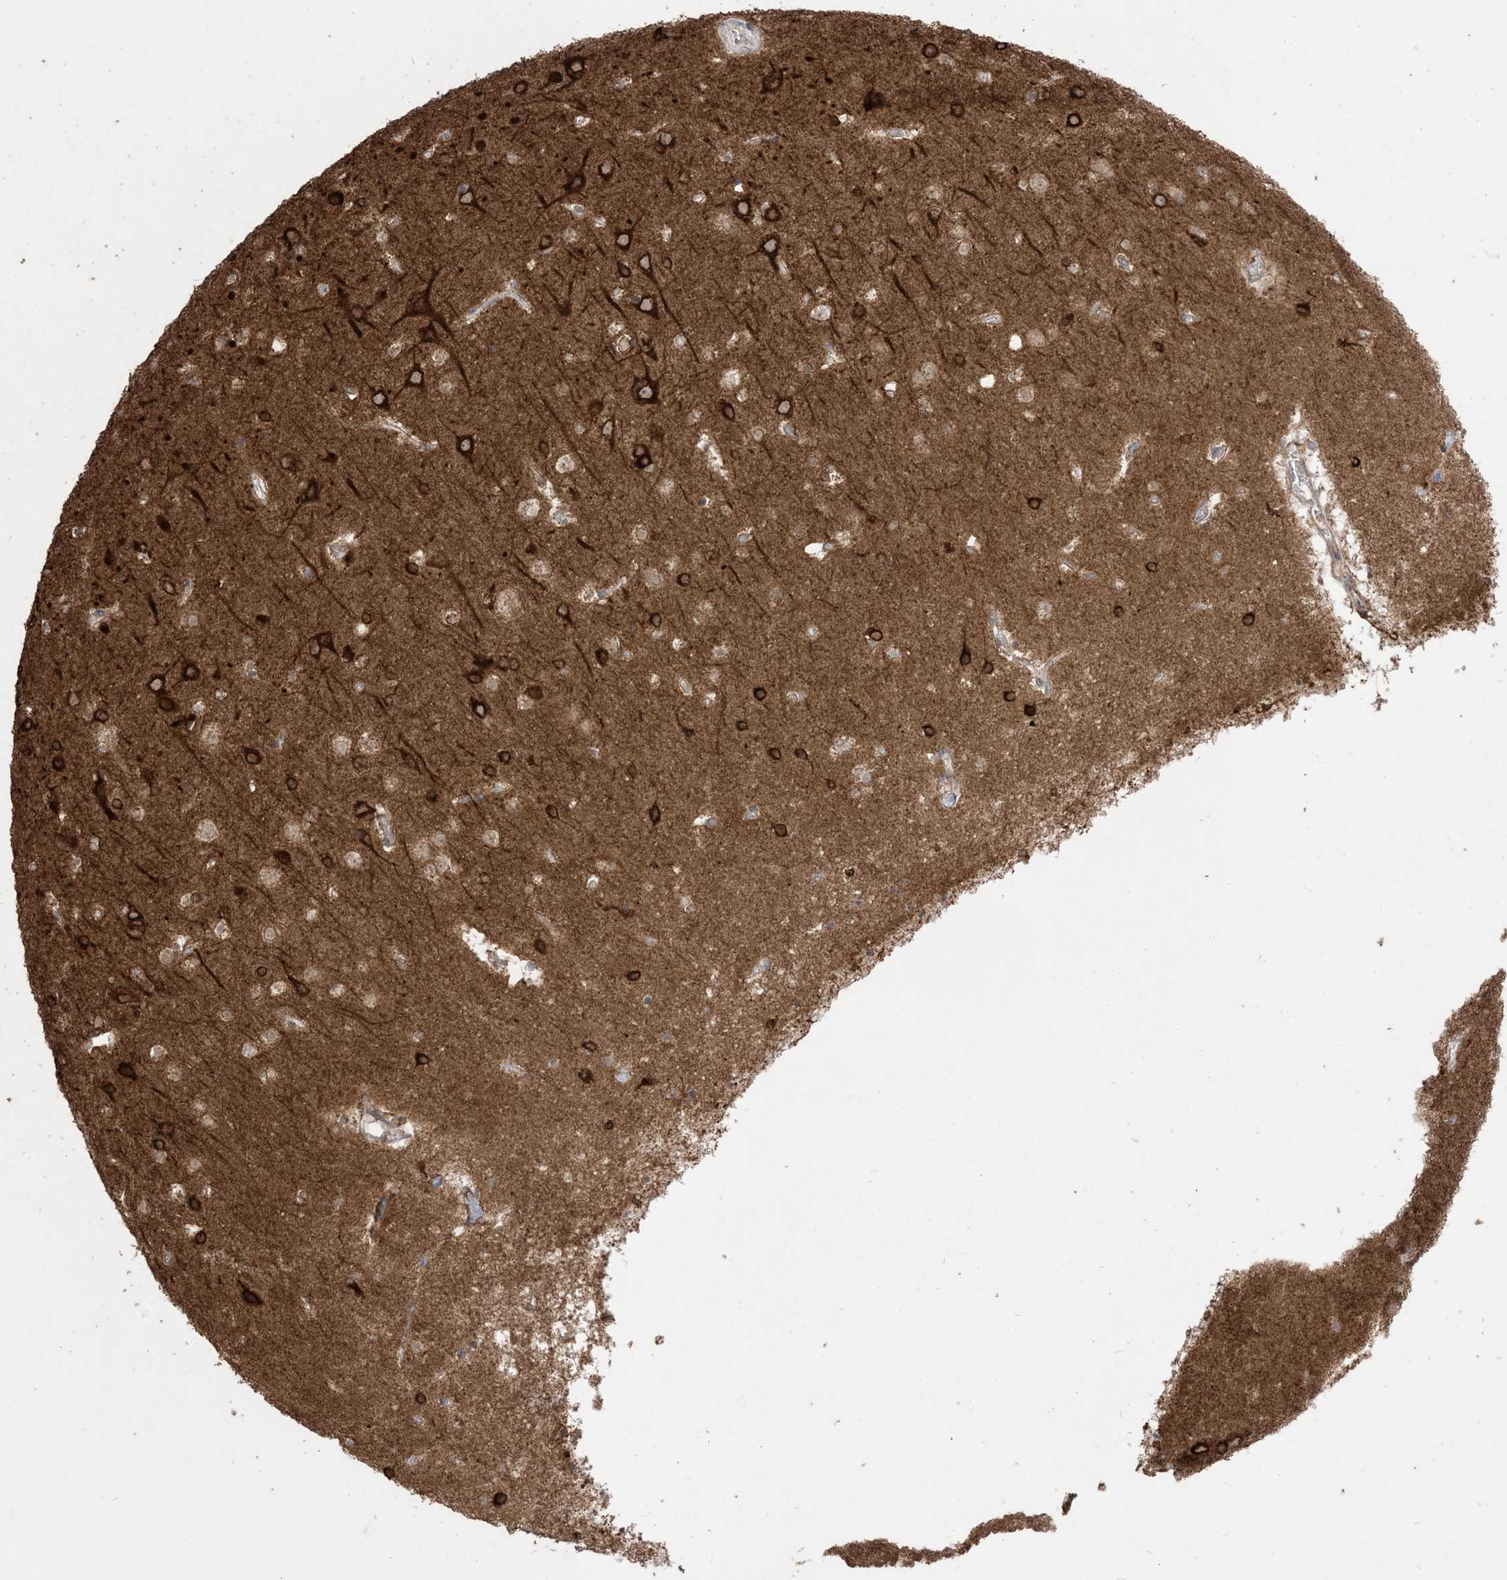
{"staining": {"intensity": "moderate", "quantity": ">75%", "location": "cytoplasmic/membranous"}, "tissue": "cerebral cortex", "cell_type": "Endothelial cells", "image_type": "normal", "snomed": [{"axis": "morphology", "description": "Normal tissue, NOS"}, {"axis": "topography", "description": "Cerebral cortex"}], "caption": "DAB (3,3'-diaminobenzidine) immunohistochemical staining of normal human cerebral cortex demonstrates moderate cytoplasmic/membranous protein expression in about >75% of endothelial cells. Ihc stains the protein in brown and the nuclei are stained blue.", "gene": "SIRT3", "patient": {"sex": "male", "age": 54}}